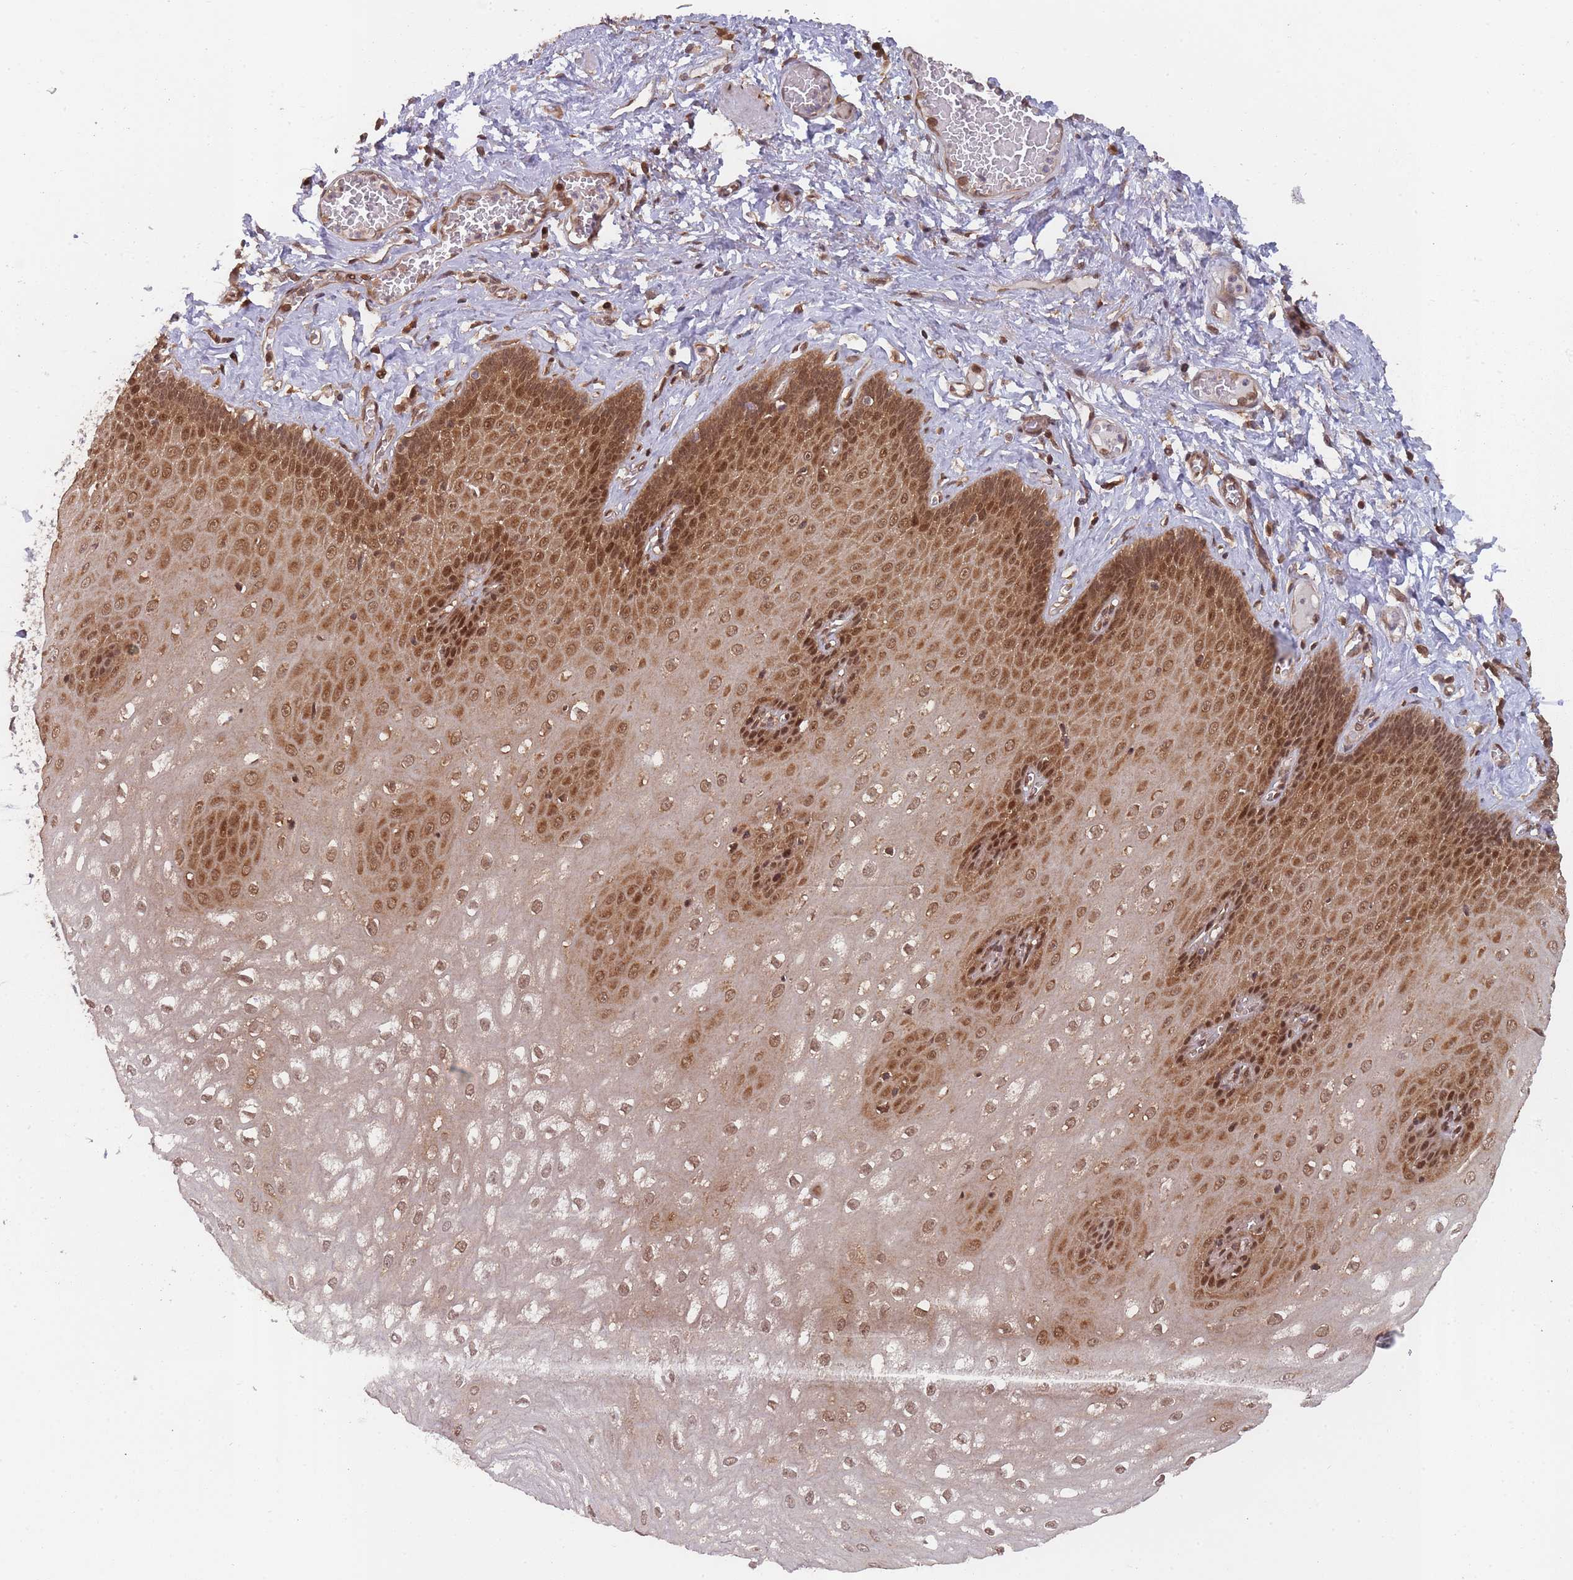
{"staining": {"intensity": "moderate", "quantity": ">75%", "location": "cytoplasmic/membranous,nuclear"}, "tissue": "esophagus", "cell_type": "Squamous epithelial cells", "image_type": "normal", "snomed": [{"axis": "morphology", "description": "Normal tissue, NOS"}, {"axis": "topography", "description": "Esophagus"}], "caption": "Immunohistochemical staining of normal esophagus demonstrates >75% levels of moderate cytoplasmic/membranous,nuclear protein positivity in about >75% of squamous epithelial cells. The staining was performed using DAB (3,3'-diaminobenzidine) to visualize the protein expression in brown, while the nuclei were stained in blue with hematoxylin (Magnification: 20x).", "gene": "PPP6R3", "patient": {"sex": "male", "age": 60}}